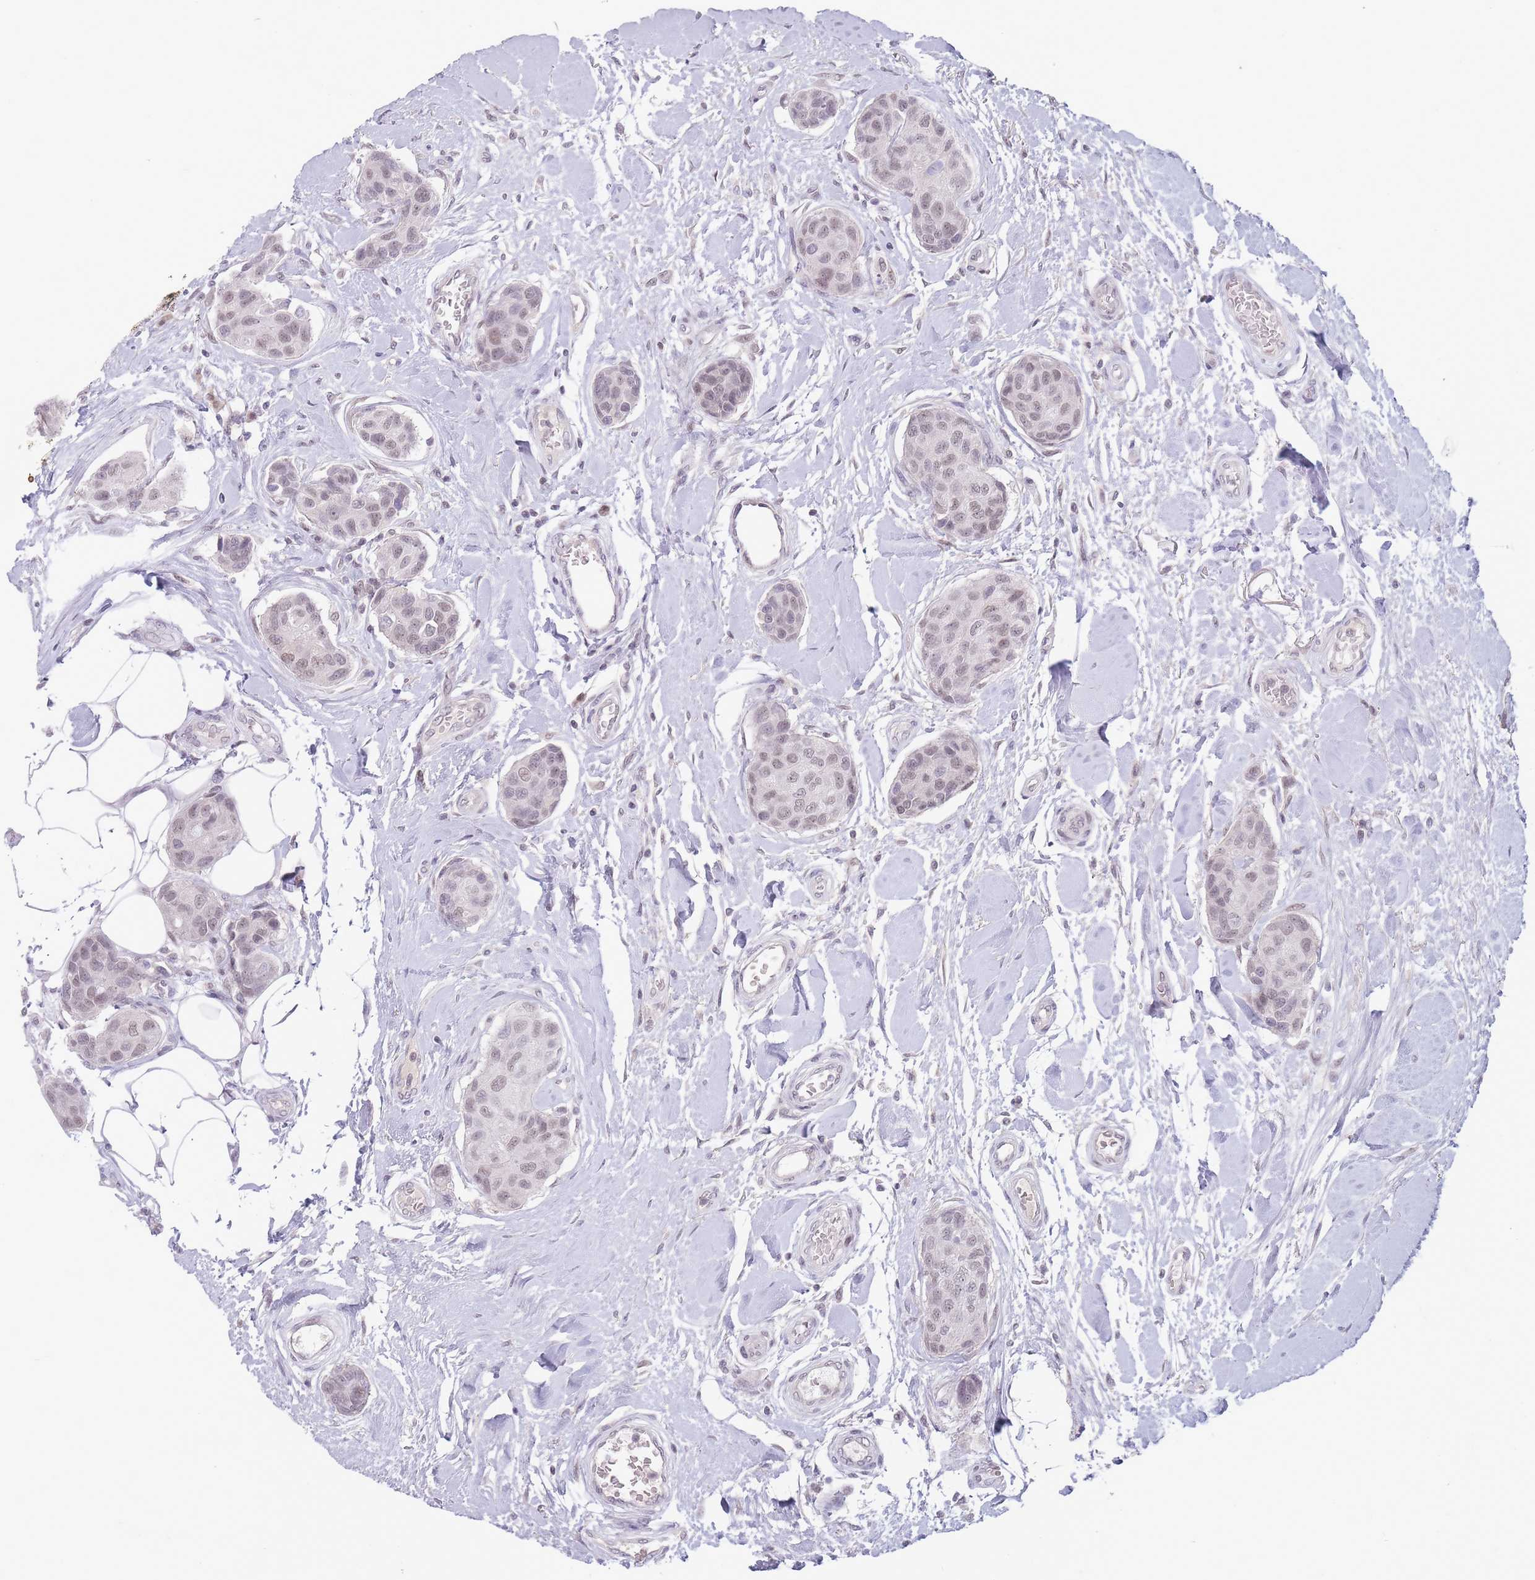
{"staining": {"intensity": "weak", "quantity": "<25%", "location": "nuclear"}, "tissue": "breast cancer", "cell_type": "Tumor cells", "image_type": "cancer", "snomed": [{"axis": "morphology", "description": "Duct carcinoma"}, {"axis": "topography", "description": "Breast"}, {"axis": "topography", "description": "Lymph node"}], "caption": "The immunohistochemistry (IHC) photomicrograph has no significant expression in tumor cells of breast cancer (invasive ductal carcinoma) tissue.", "gene": "ARID3B", "patient": {"sex": "female", "age": 80}}